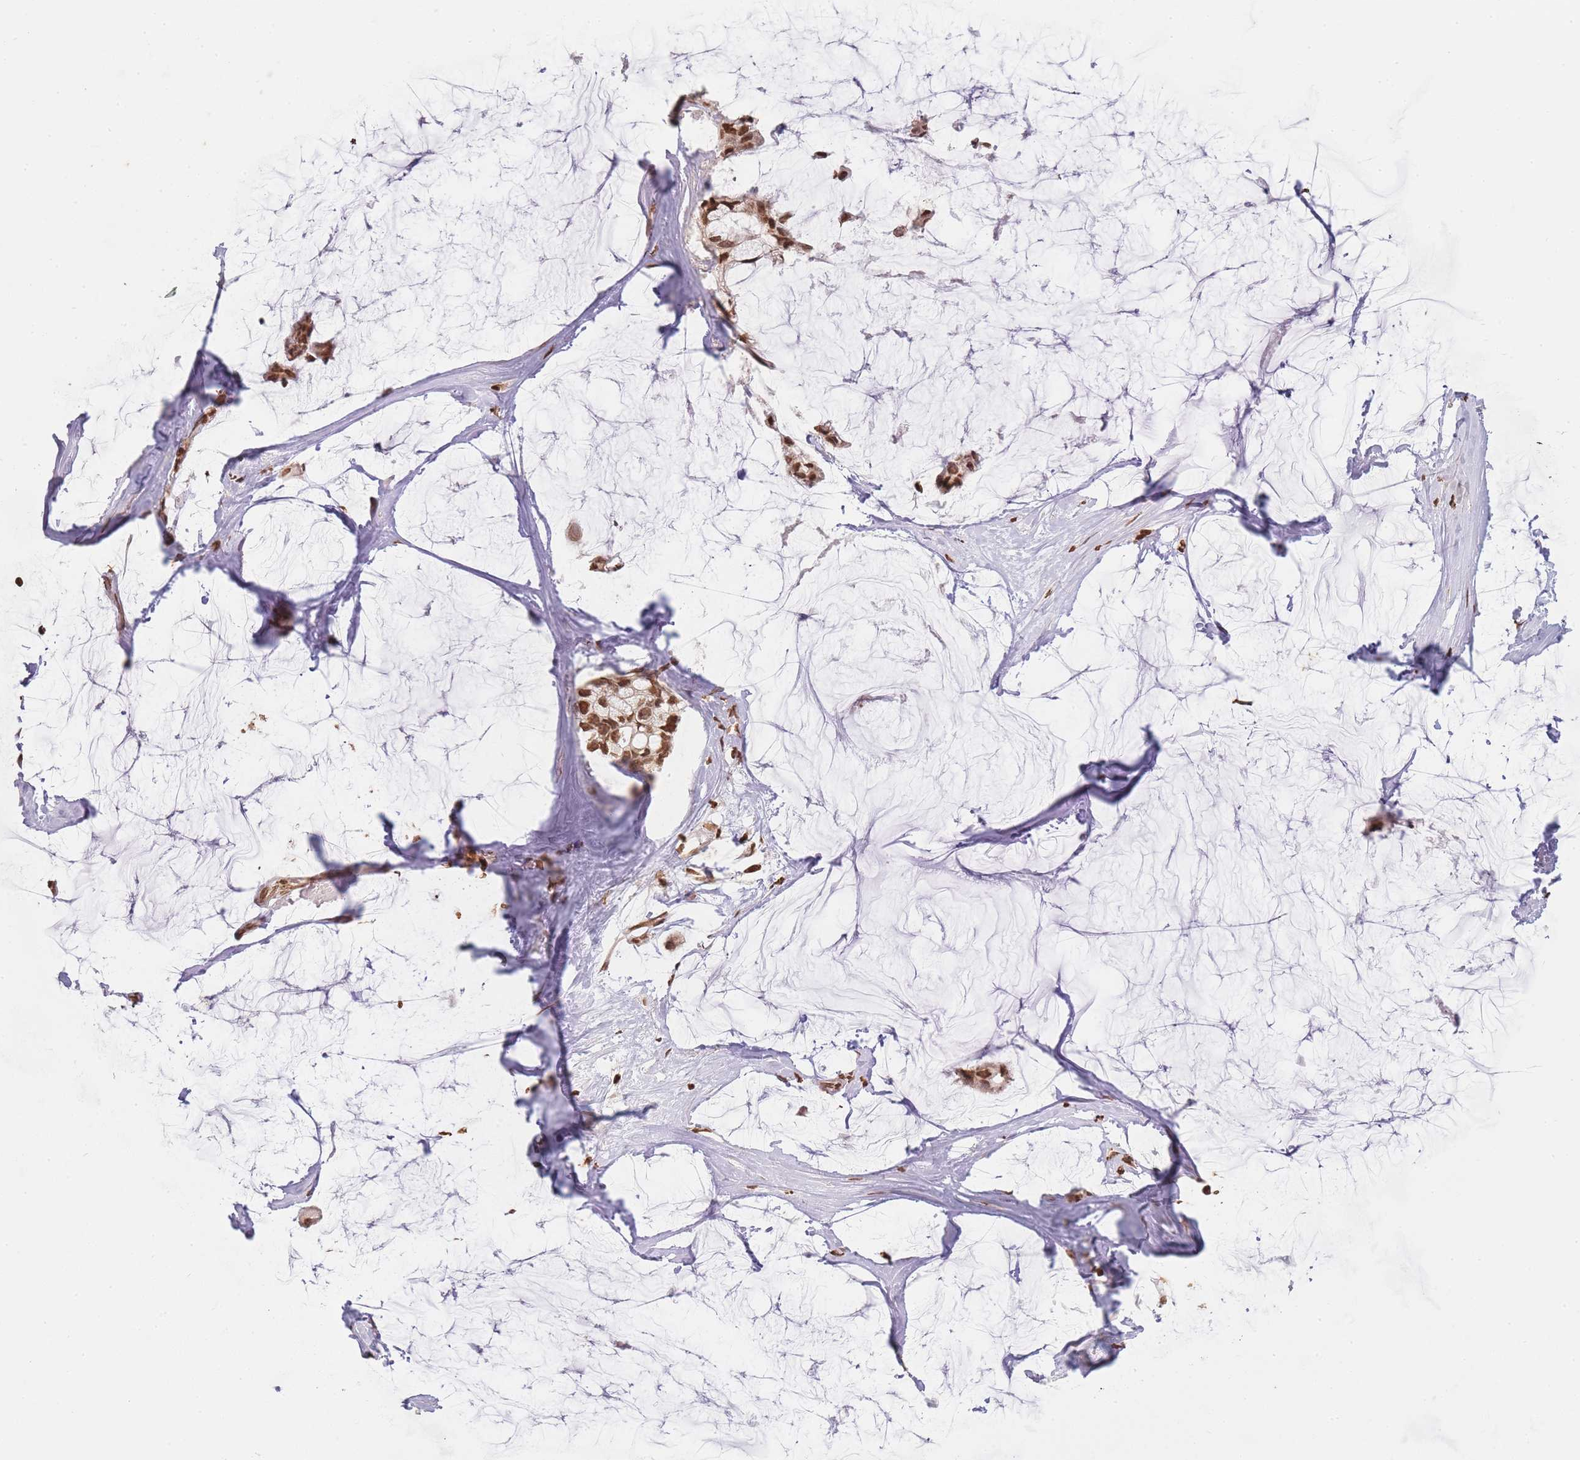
{"staining": {"intensity": "strong", "quantity": ">75%", "location": "nuclear"}, "tissue": "ovarian cancer", "cell_type": "Tumor cells", "image_type": "cancer", "snomed": [{"axis": "morphology", "description": "Cystadenocarcinoma, mucinous, NOS"}, {"axis": "topography", "description": "Ovary"}], "caption": "Mucinous cystadenocarcinoma (ovarian) stained for a protein (brown) demonstrates strong nuclear positive positivity in approximately >75% of tumor cells.", "gene": "WWTR1", "patient": {"sex": "female", "age": 39}}